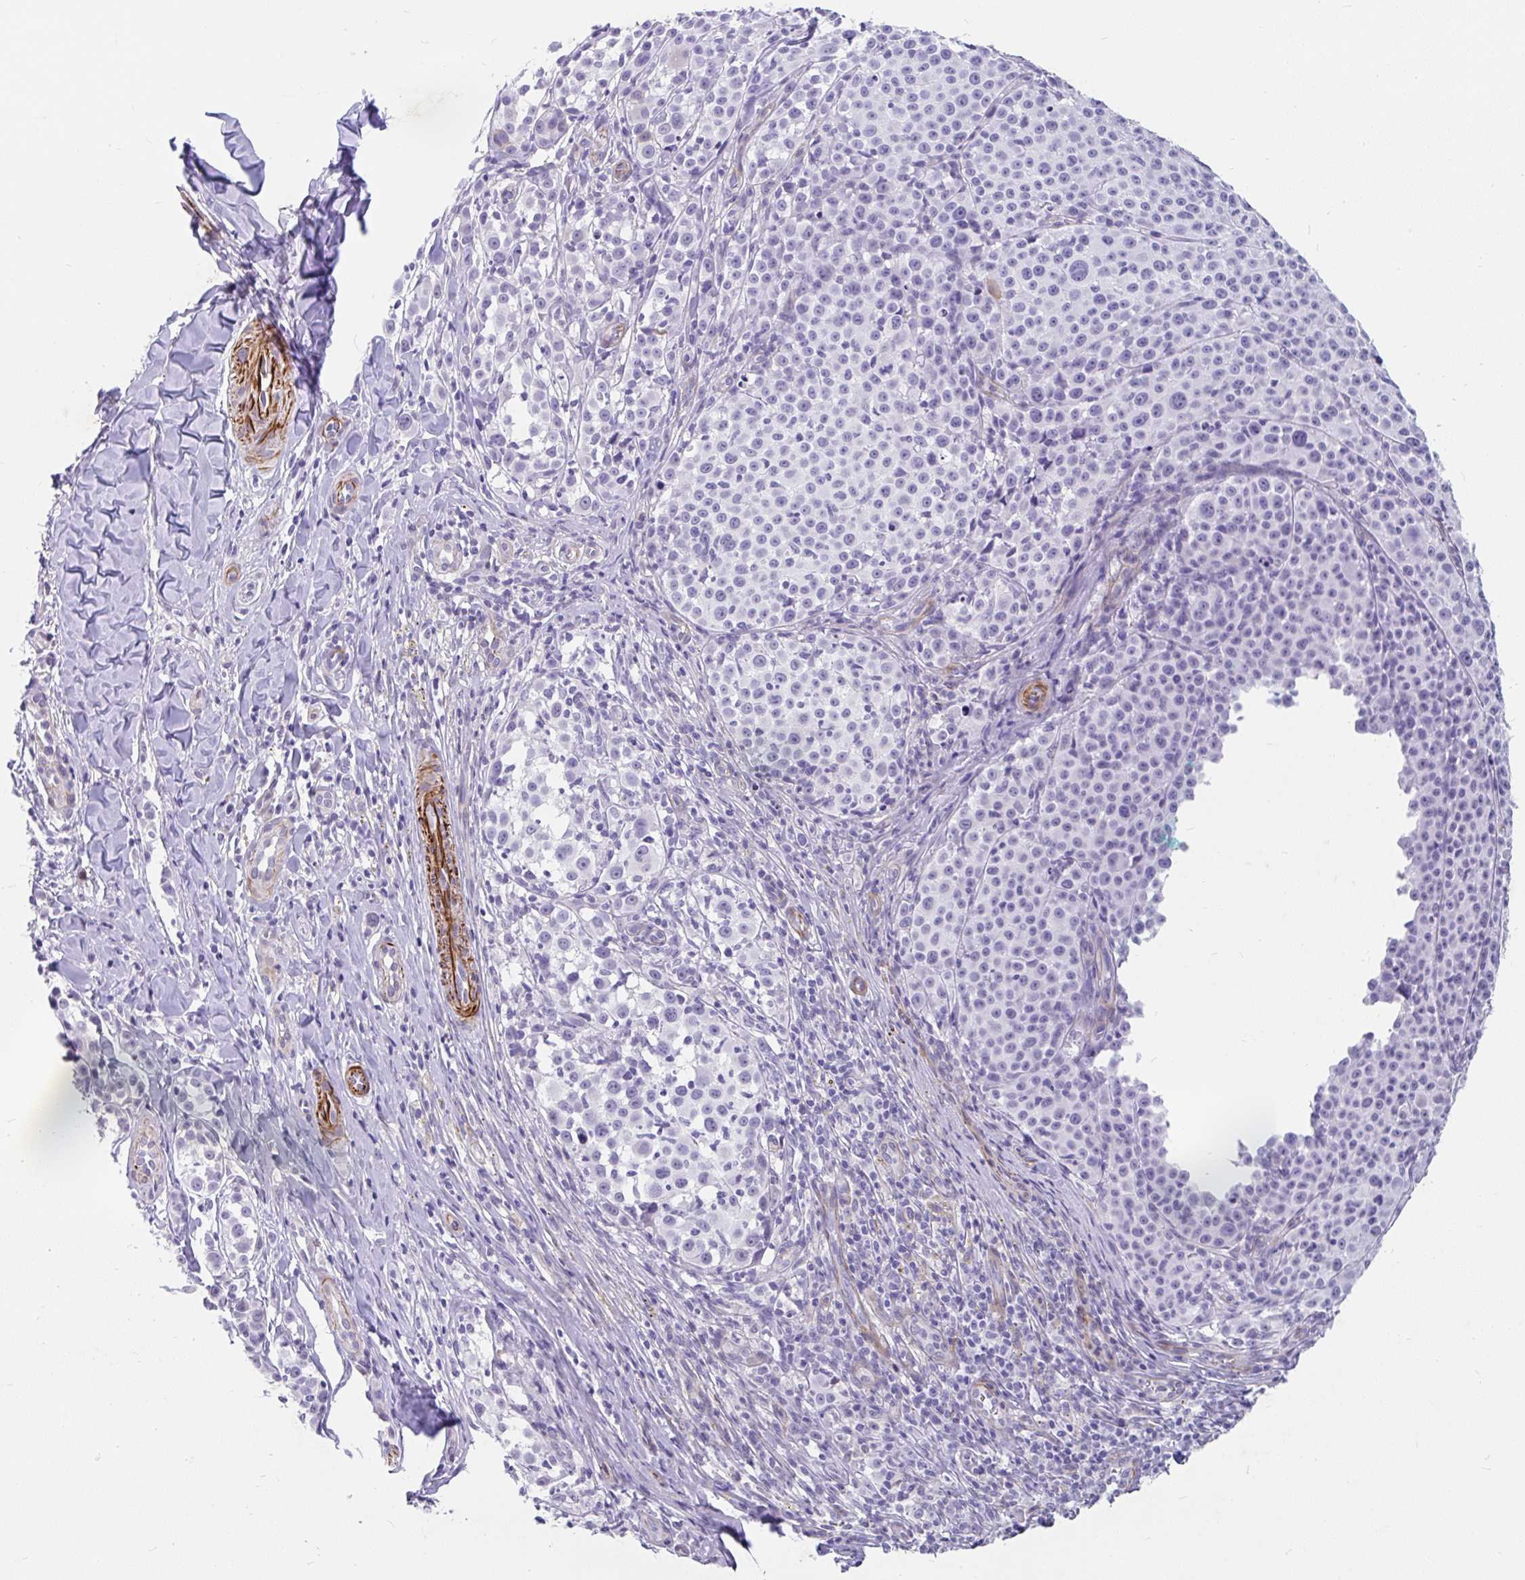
{"staining": {"intensity": "negative", "quantity": "none", "location": "none"}, "tissue": "melanoma", "cell_type": "Tumor cells", "image_type": "cancer", "snomed": [{"axis": "morphology", "description": "Malignant melanoma, NOS"}, {"axis": "topography", "description": "Skin"}], "caption": "An IHC image of malignant melanoma is shown. There is no staining in tumor cells of malignant melanoma. The staining is performed using DAB (3,3'-diaminobenzidine) brown chromogen with nuclei counter-stained in using hematoxylin.", "gene": "EML5", "patient": {"sex": "female", "age": 35}}